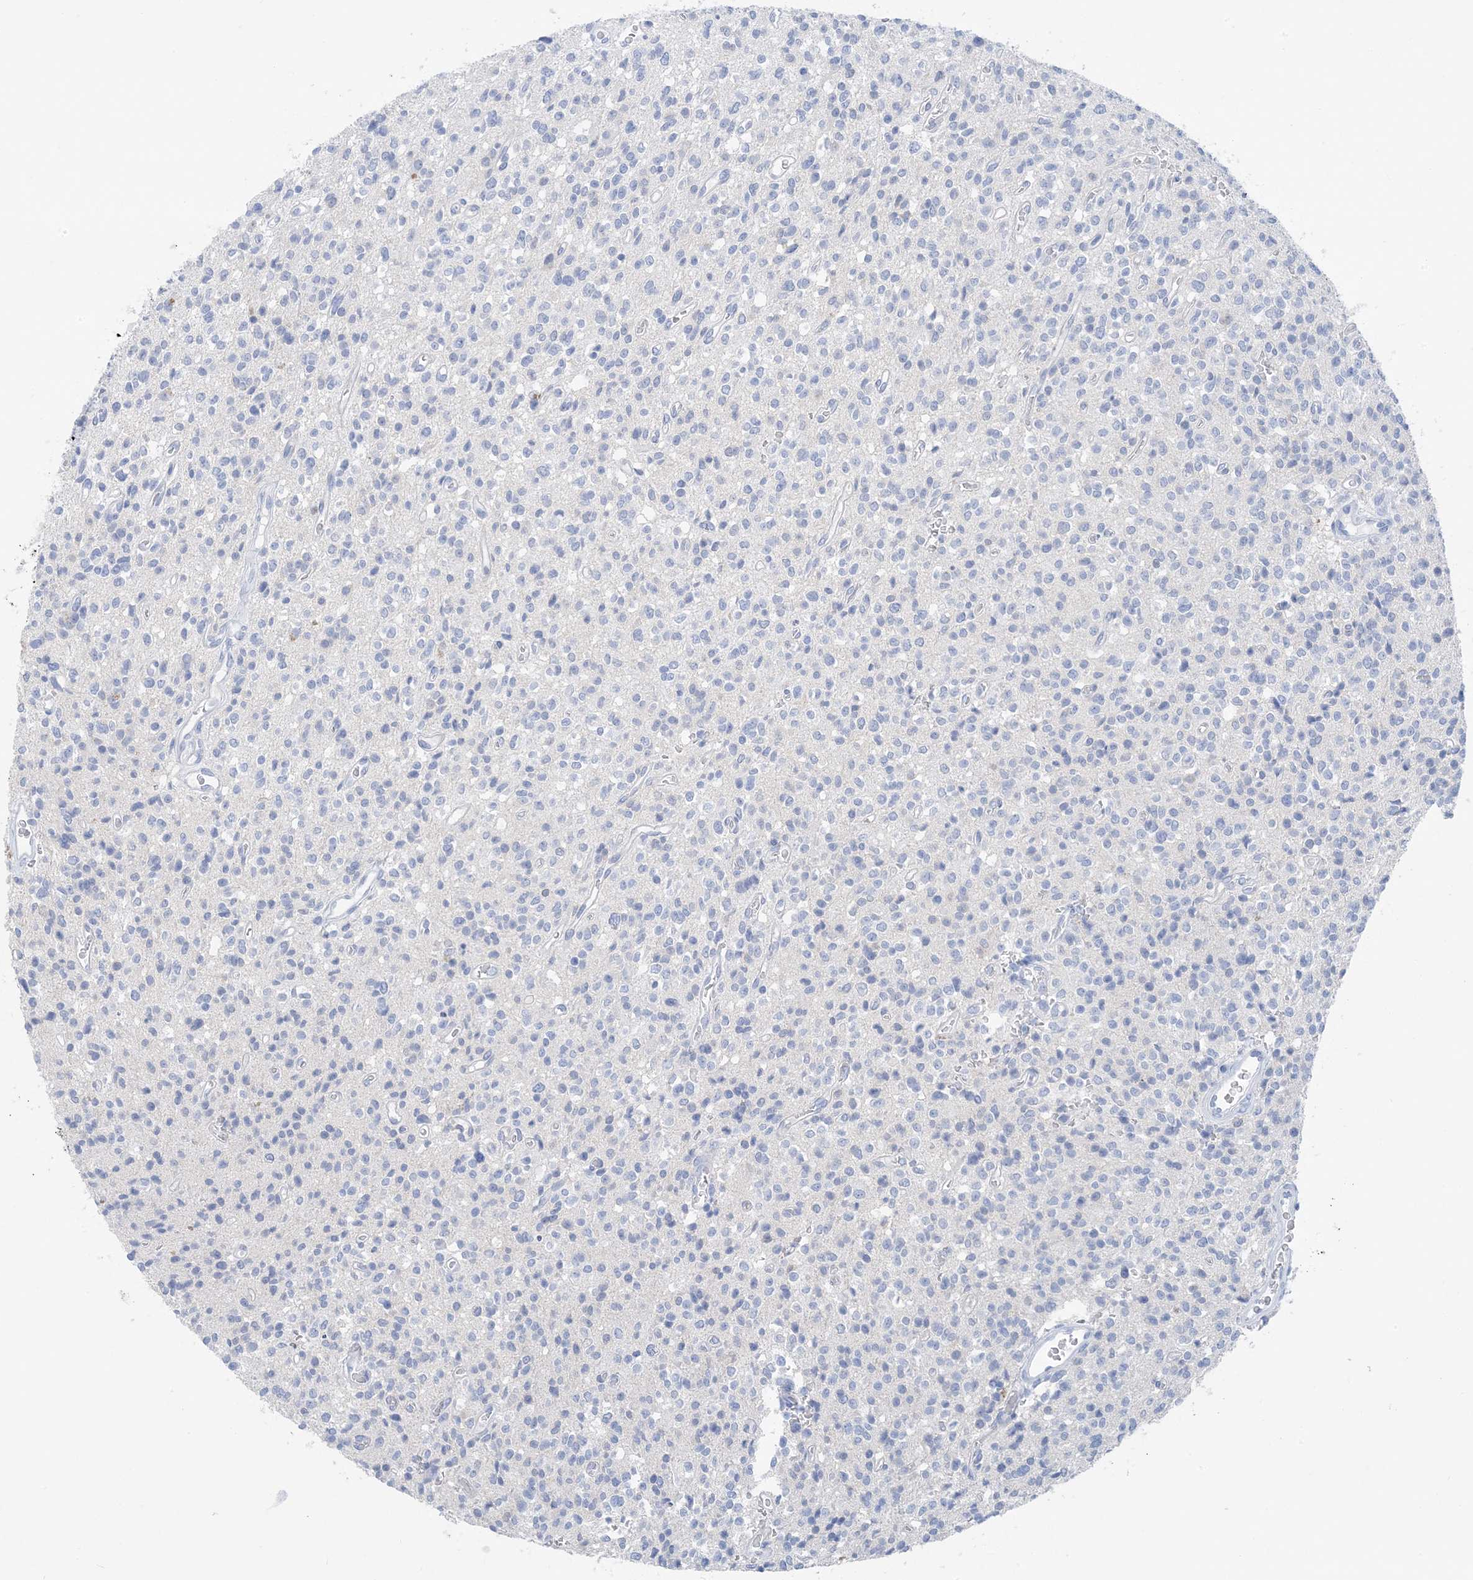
{"staining": {"intensity": "negative", "quantity": "none", "location": "none"}, "tissue": "glioma", "cell_type": "Tumor cells", "image_type": "cancer", "snomed": [{"axis": "morphology", "description": "Glioma, malignant, High grade"}, {"axis": "topography", "description": "Brain"}], "caption": "Protein analysis of glioma displays no significant positivity in tumor cells.", "gene": "SH3YL1", "patient": {"sex": "male", "age": 34}}